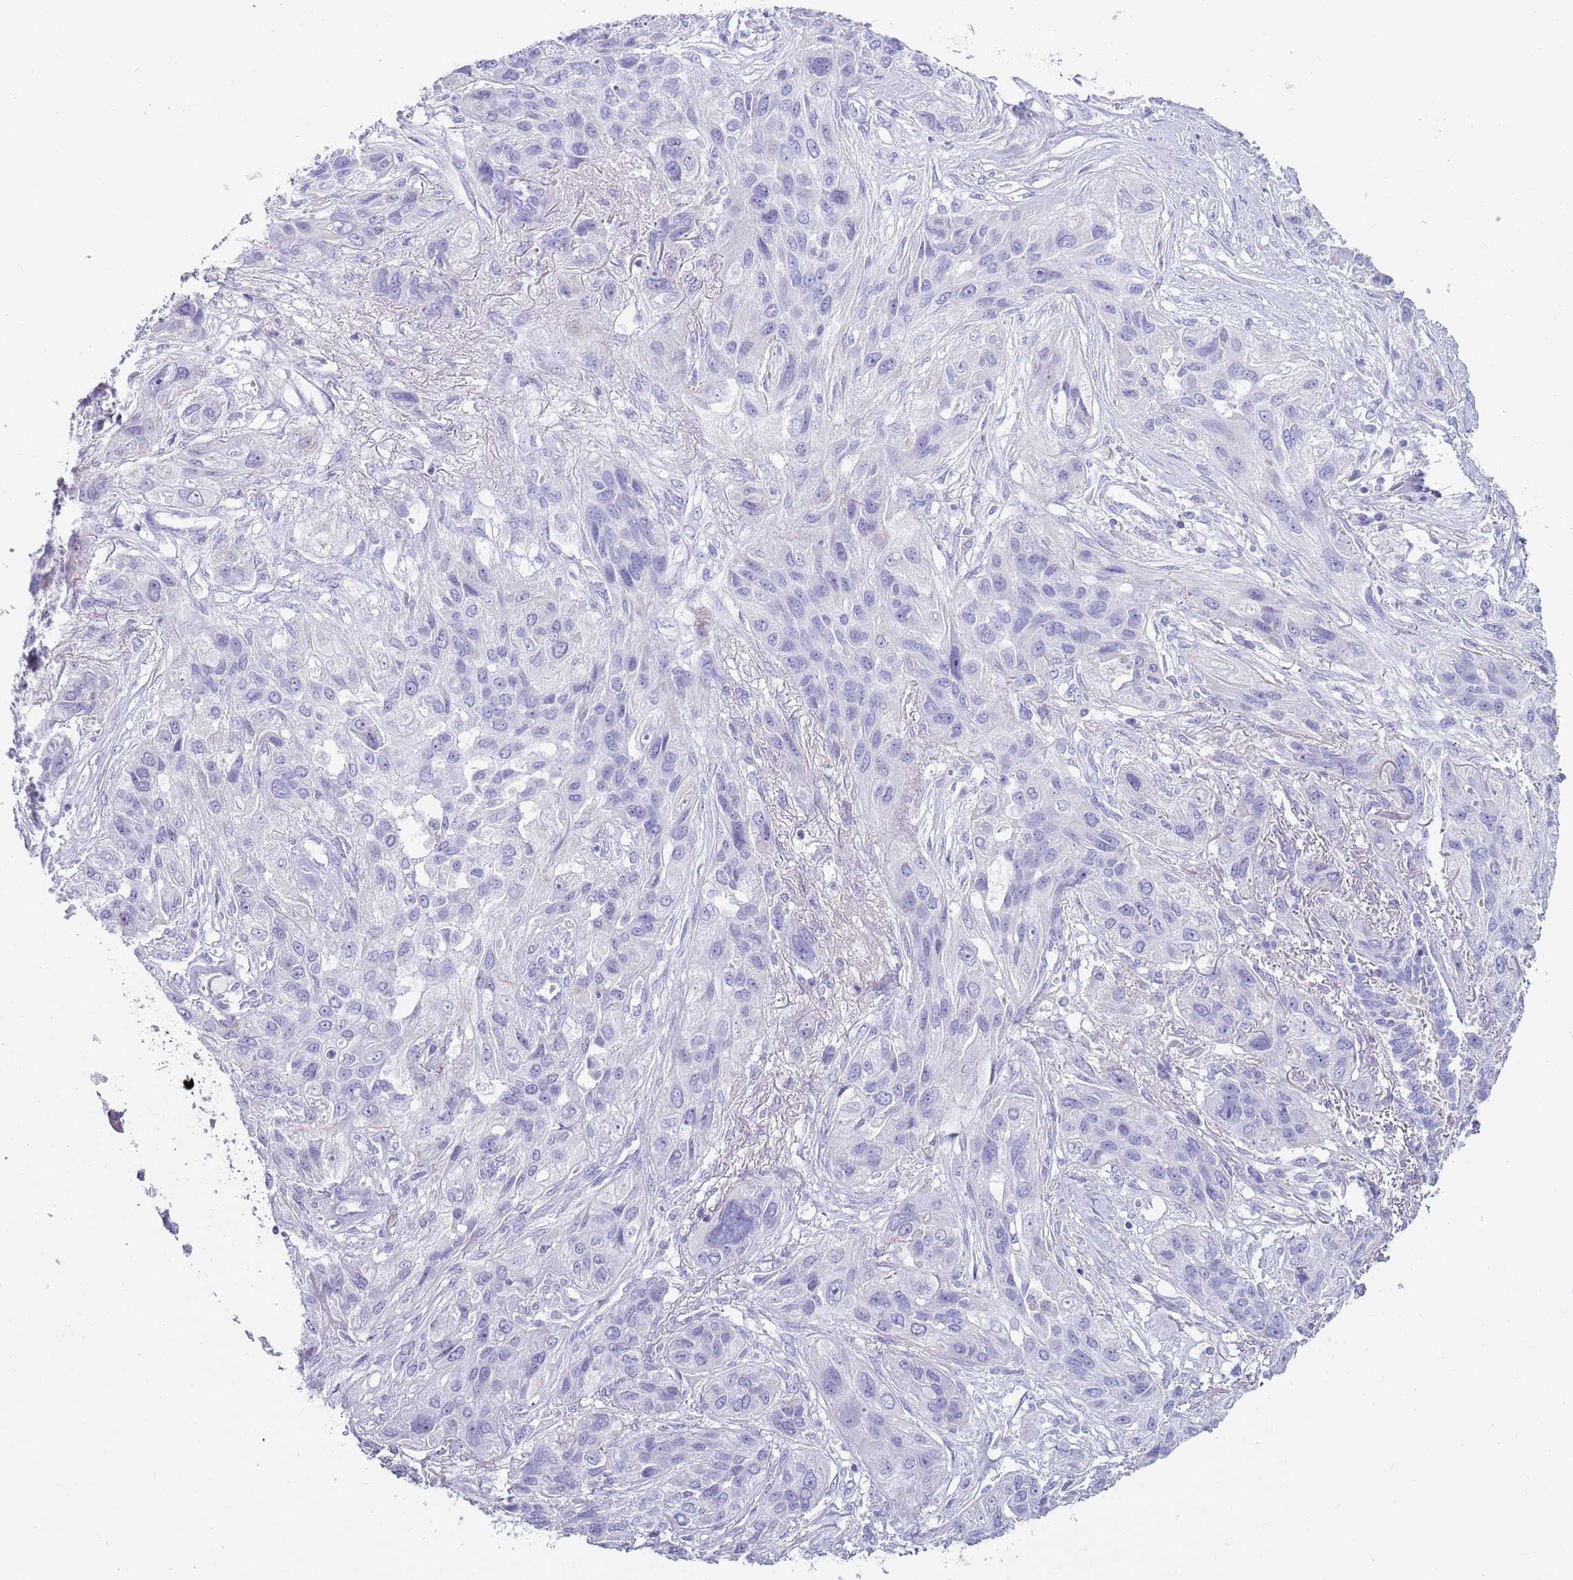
{"staining": {"intensity": "negative", "quantity": "none", "location": "none"}, "tissue": "lung cancer", "cell_type": "Tumor cells", "image_type": "cancer", "snomed": [{"axis": "morphology", "description": "Squamous cell carcinoma, NOS"}, {"axis": "topography", "description": "Lung"}], "caption": "High power microscopy image of an immunohistochemistry (IHC) photomicrograph of lung squamous cell carcinoma, revealing no significant expression in tumor cells.", "gene": "NBPF20", "patient": {"sex": "female", "age": 70}}